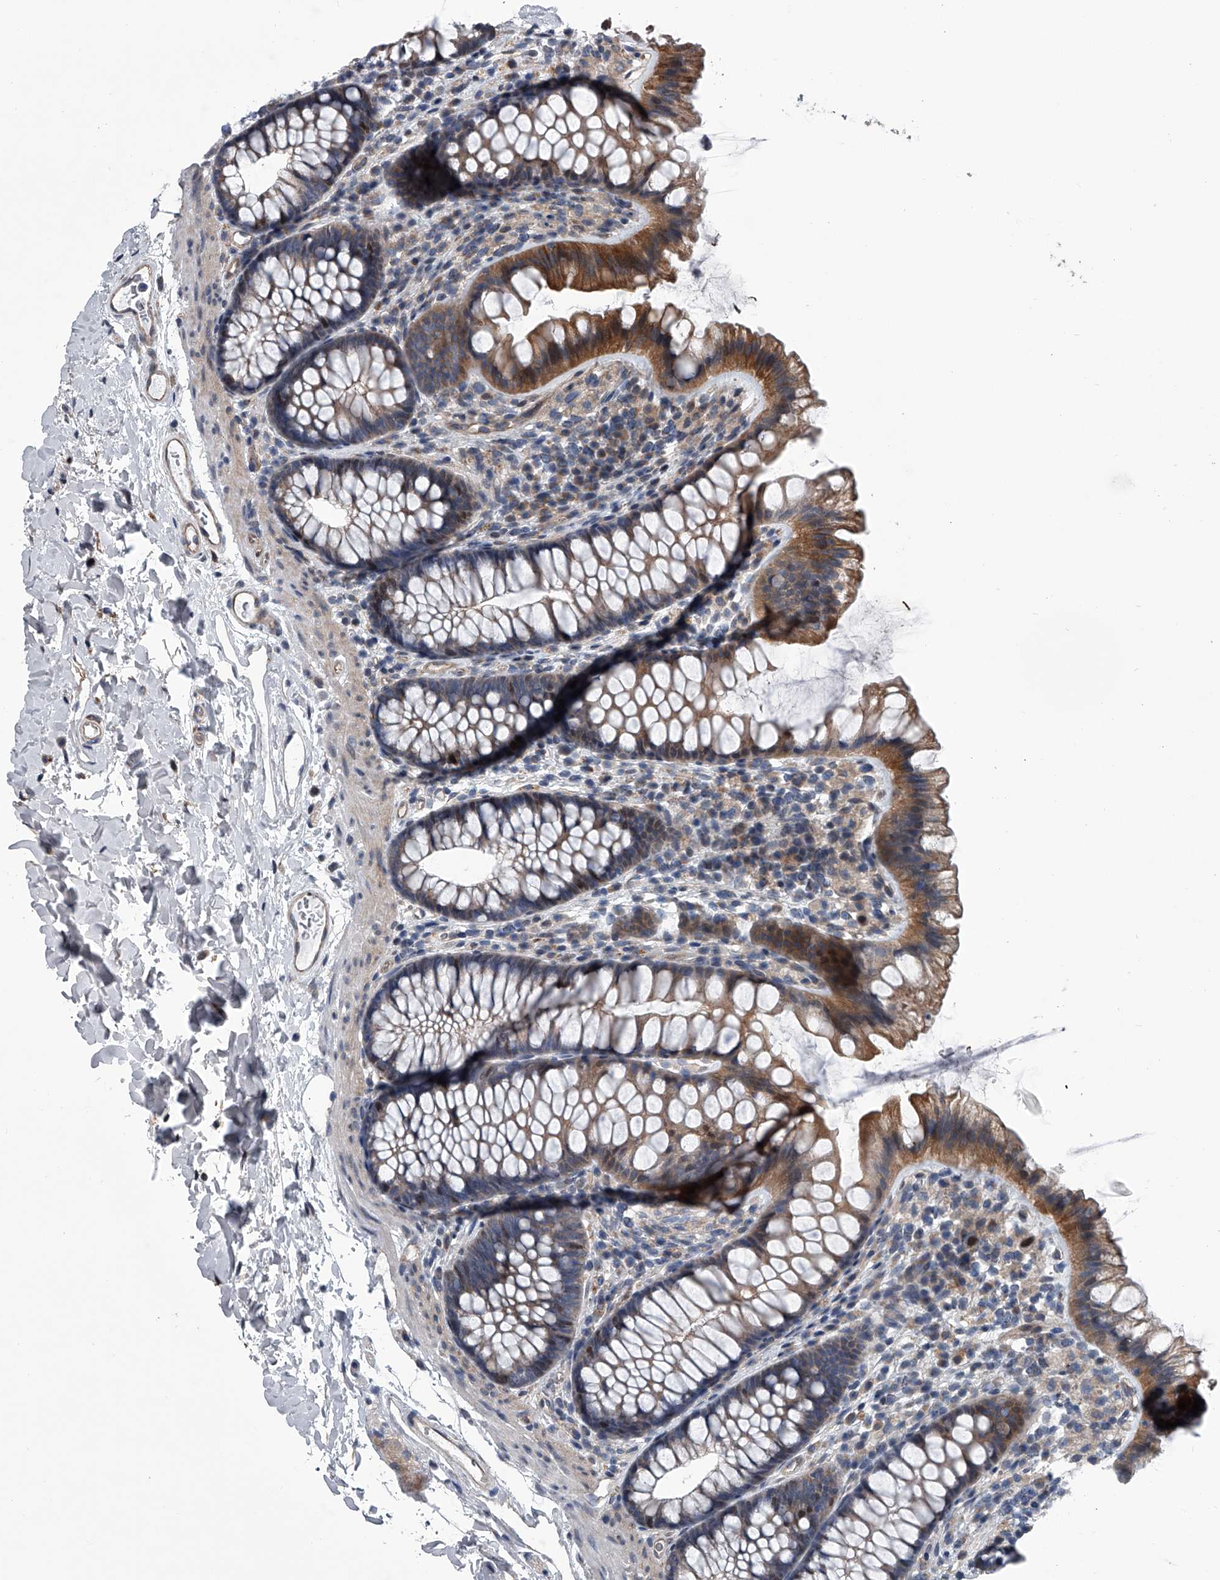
{"staining": {"intensity": "weak", "quantity": "25%-75%", "location": "cytoplasmic/membranous"}, "tissue": "colon", "cell_type": "Endothelial cells", "image_type": "normal", "snomed": [{"axis": "morphology", "description": "Normal tissue, NOS"}, {"axis": "topography", "description": "Colon"}], "caption": "The immunohistochemical stain labels weak cytoplasmic/membranous positivity in endothelial cells of unremarkable colon.", "gene": "ABCG1", "patient": {"sex": "female", "age": 62}}